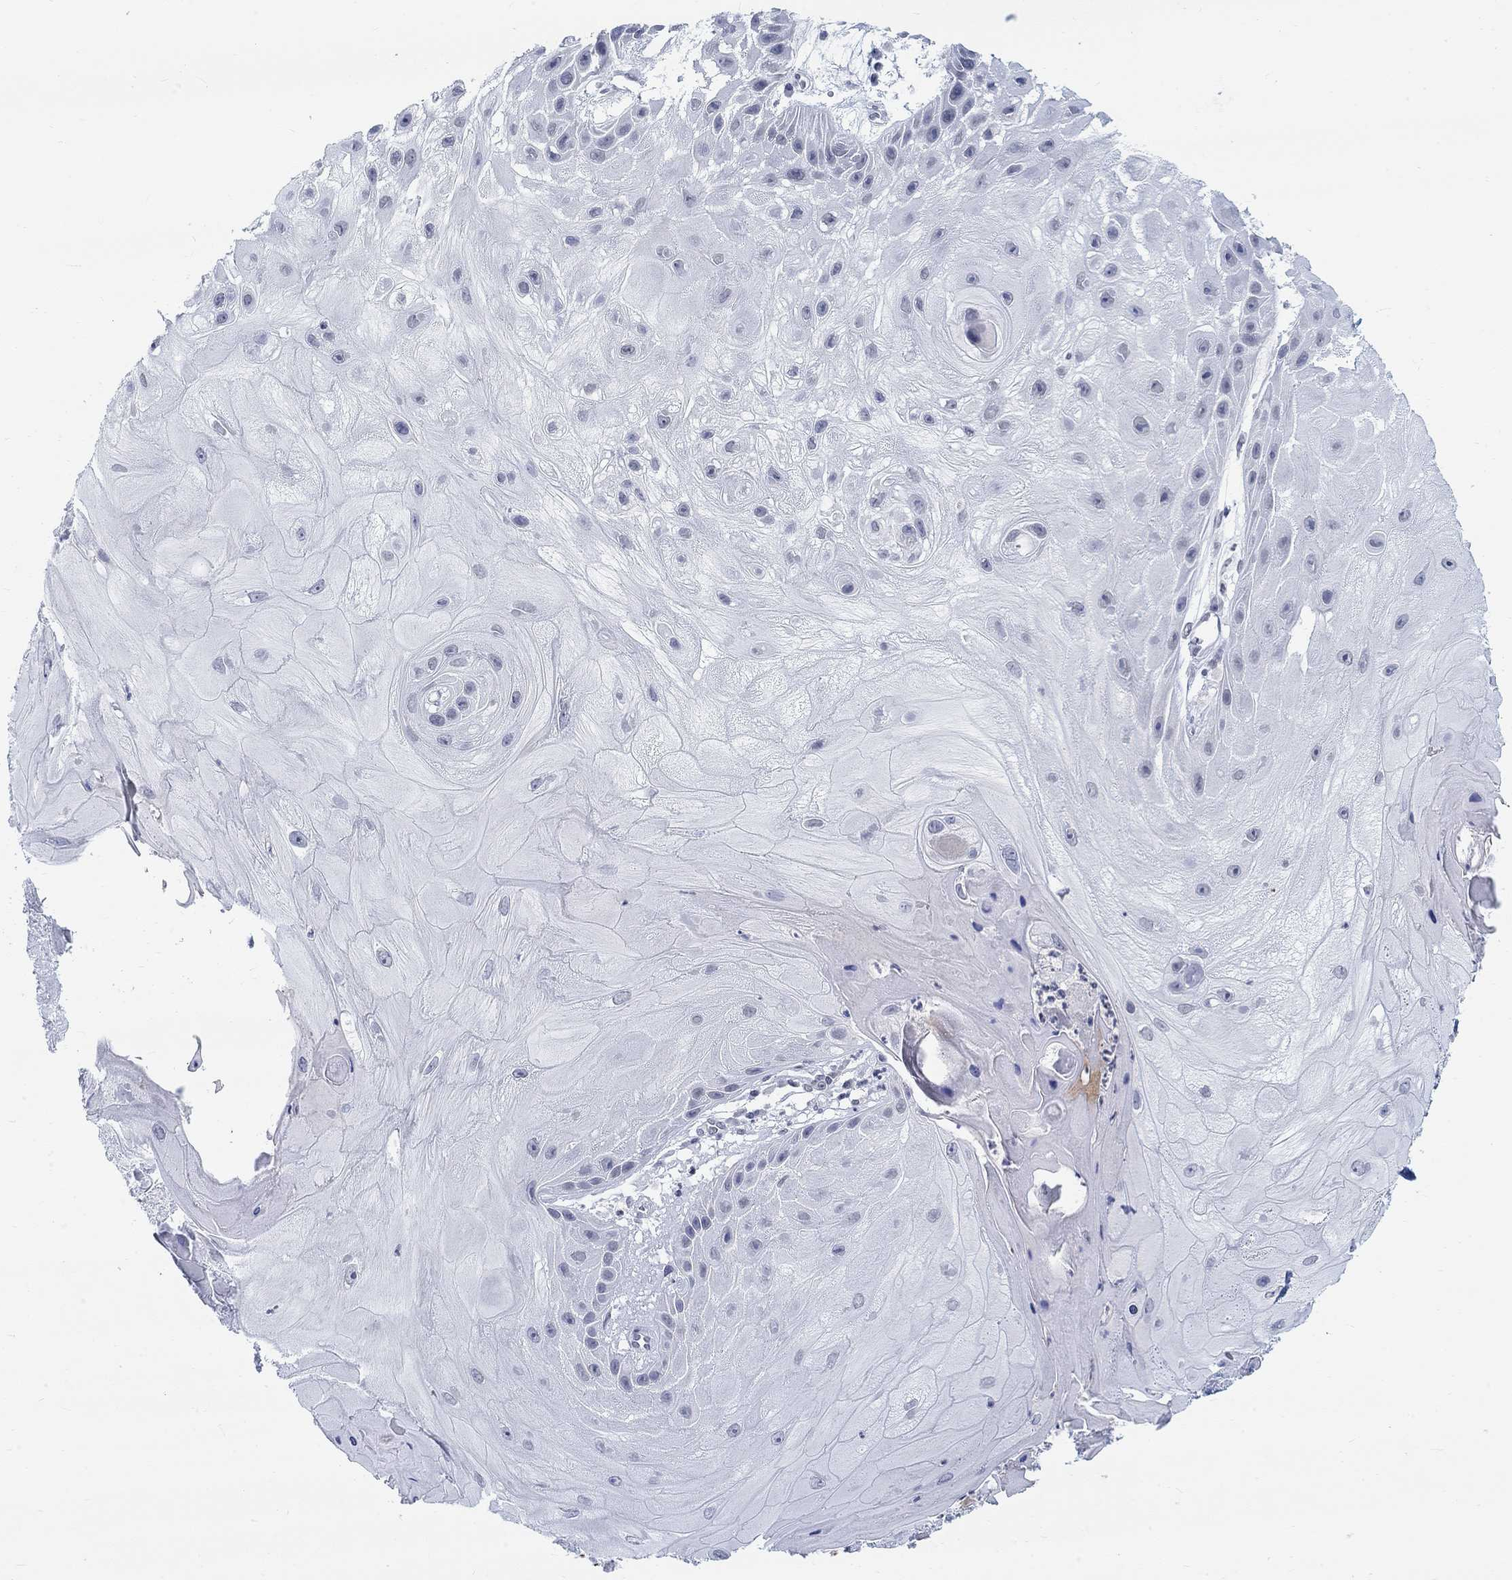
{"staining": {"intensity": "negative", "quantity": "none", "location": "none"}, "tissue": "skin cancer", "cell_type": "Tumor cells", "image_type": "cancer", "snomed": [{"axis": "morphology", "description": "Normal tissue, NOS"}, {"axis": "morphology", "description": "Squamous cell carcinoma, NOS"}, {"axis": "topography", "description": "Skin"}], "caption": "Immunohistochemistry (IHC) histopathology image of neoplastic tissue: human skin cancer (squamous cell carcinoma) stained with DAB (3,3'-diaminobenzidine) shows no significant protein staining in tumor cells.", "gene": "ANKS1B", "patient": {"sex": "male", "age": 79}}